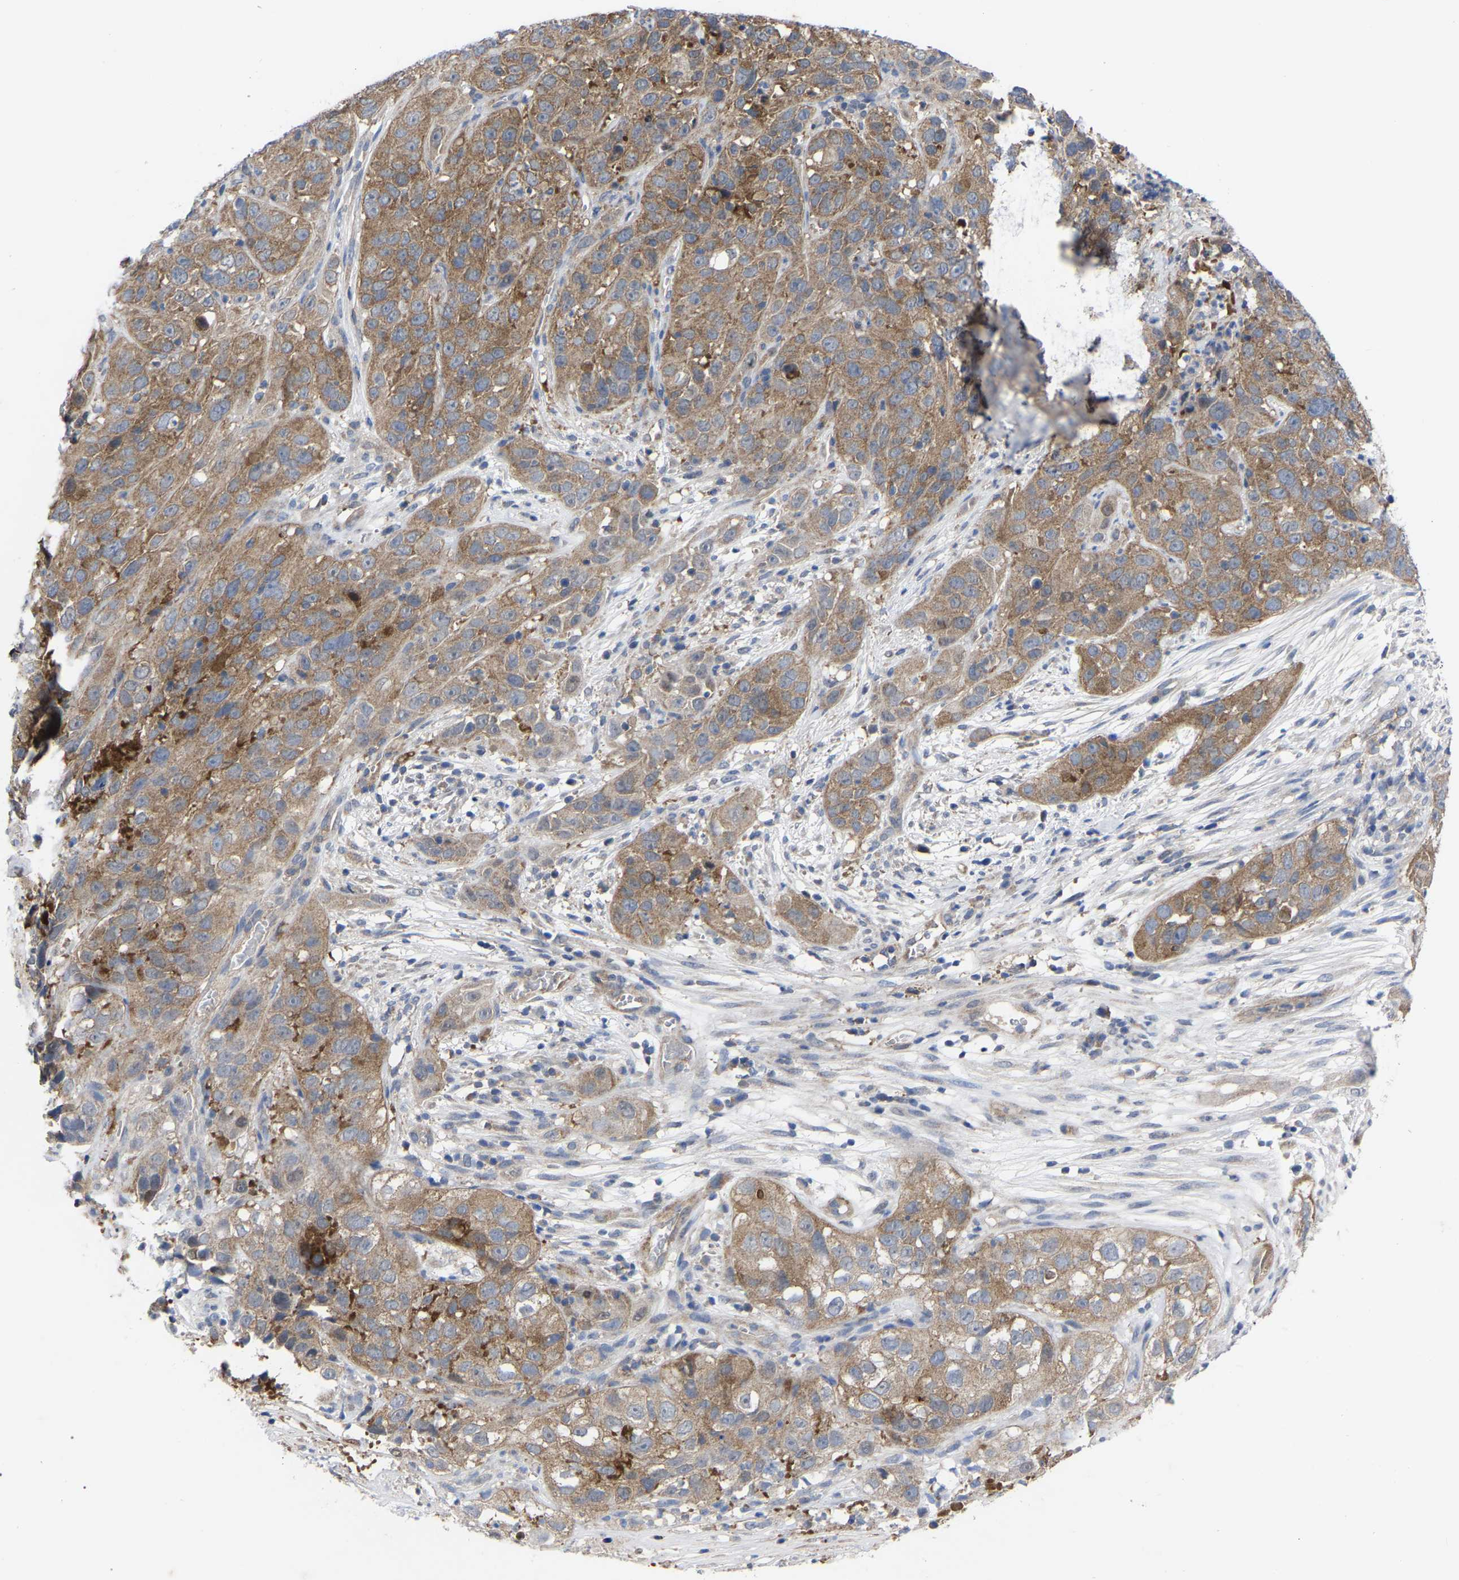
{"staining": {"intensity": "weak", "quantity": ">75%", "location": "cytoplasmic/membranous"}, "tissue": "cervical cancer", "cell_type": "Tumor cells", "image_type": "cancer", "snomed": [{"axis": "morphology", "description": "Squamous cell carcinoma, NOS"}, {"axis": "topography", "description": "Cervix"}], "caption": "This histopathology image displays cervical squamous cell carcinoma stained with IHC to label a protein in brown. The cytoplasmic/membranous of tumor cells show weak positivity for the protein. Nuclei are counter-stained blue.", "gene": "TCP1", "patient": {"sex": "female", "age": 32}}